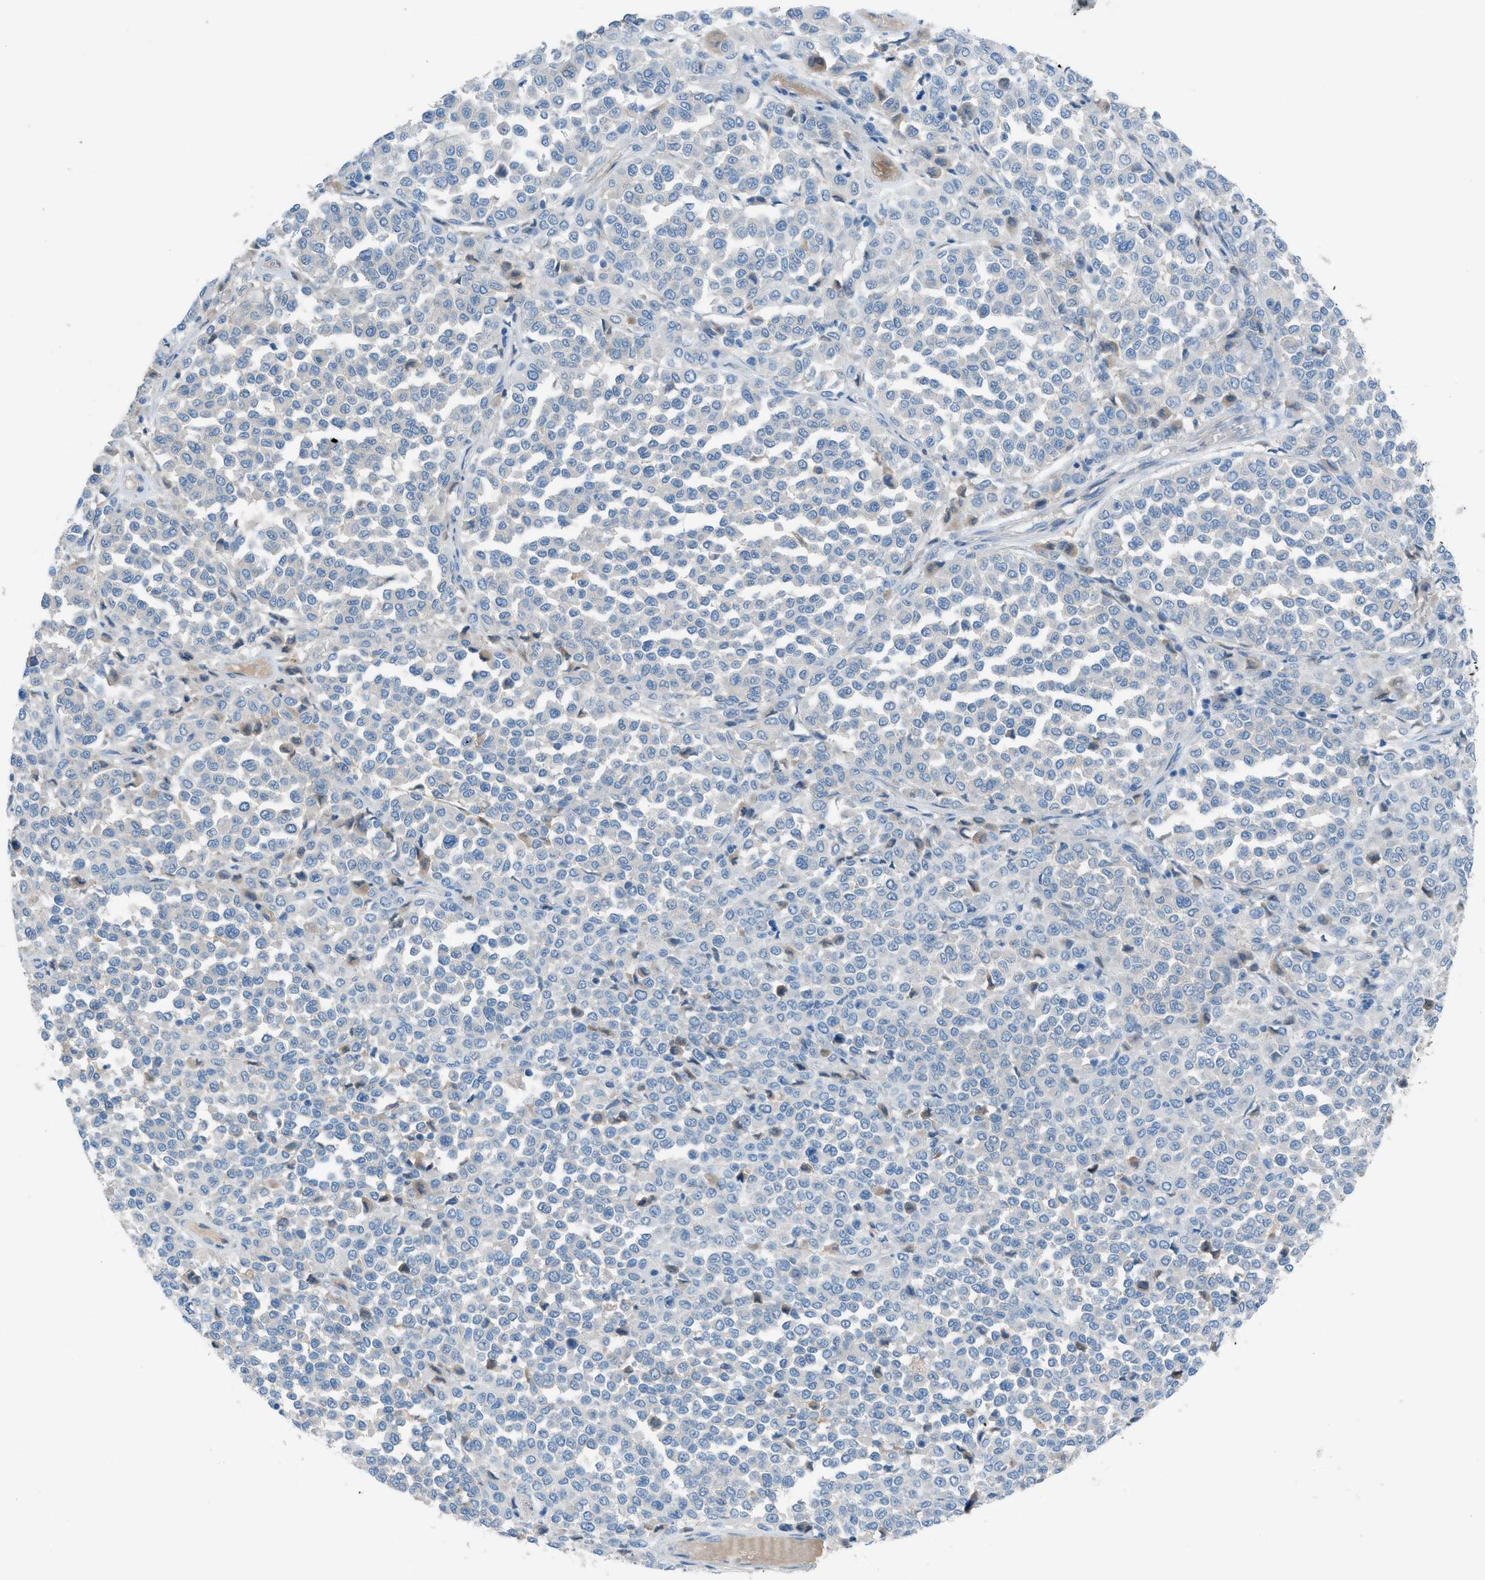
{"staining": {"intensity": "weak", "quantity": "<25%", "location": "cytoplasmic/membranous"}, "tissue": "melanoma", "cell_type": "Tumor cells", "image_type": "cancer", "snomed": [{"axis": "morphology", "description": "Malignant melanoma, Metastatic site"}, {"axis": "topography", "description": "Pancreas"}], "caption": "A histopathology image of malignant melanoma (metastatic site) stained for a protein shows no brown staining in tumor cells.", "gene": "C5AR2", "patient": {"sex": "female", "age": 30}}